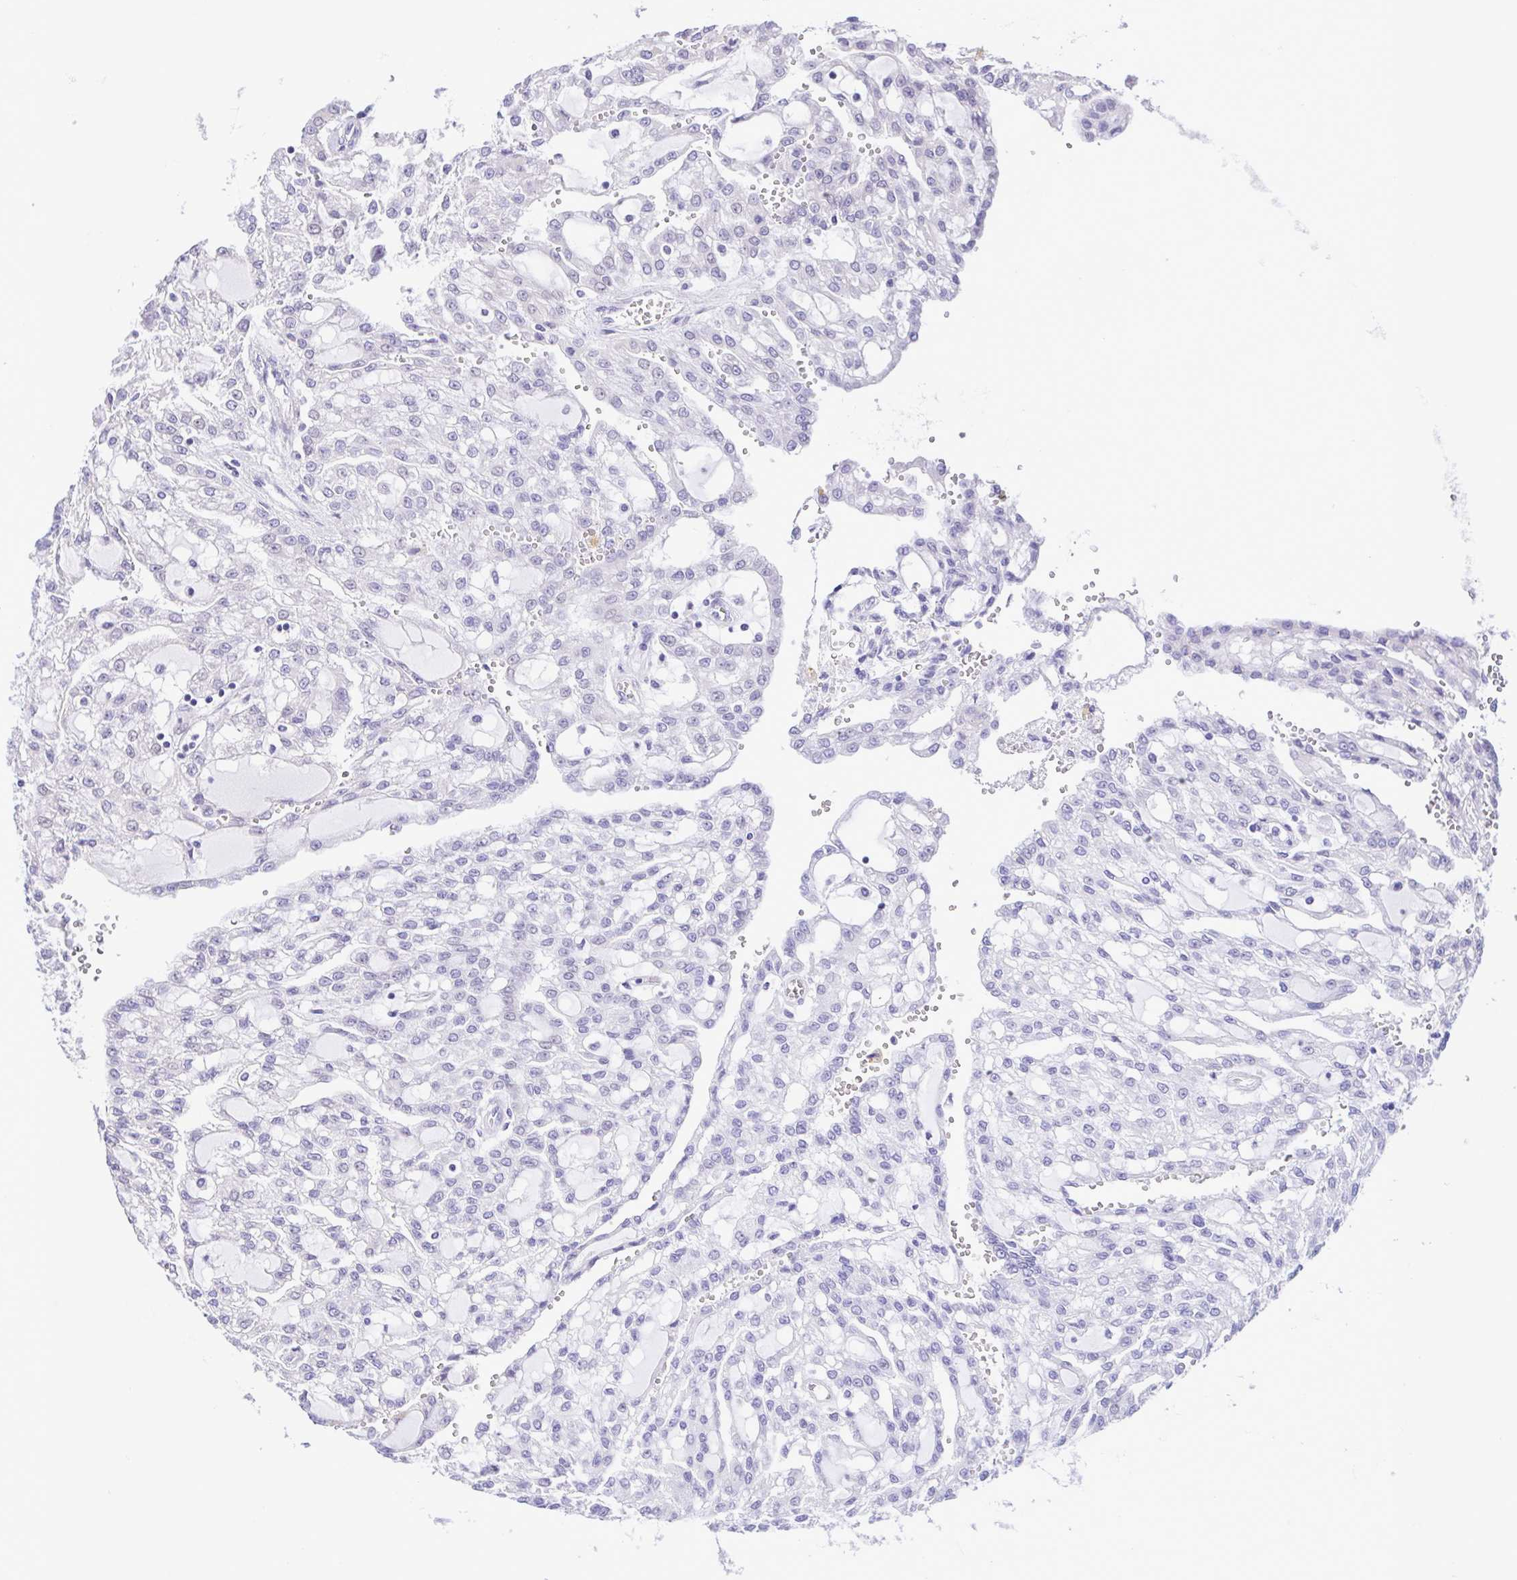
{"staining": {"intensity": "negative", "quantity": "none", "location": "none"}, "tissue": "renal cancer", "cell_type": "Tumor cells", "image_type": "cancer", "snomed": [{"axis": "morphology", "description": "Adenocarcinoma, NOS"}, {"axis": "topography", "description": "Kidney"}], "caption": "IHC of human adenocarcinoma (renal) reveals no positivity in tumor cells. (DAB (3,3'-diaminobenzidine) immunohistochemistry (IHC) visualized using brightfield microscopy, high magnification).", "gene": "TGM3", "patient": {"sex": "male", "age": 63}}